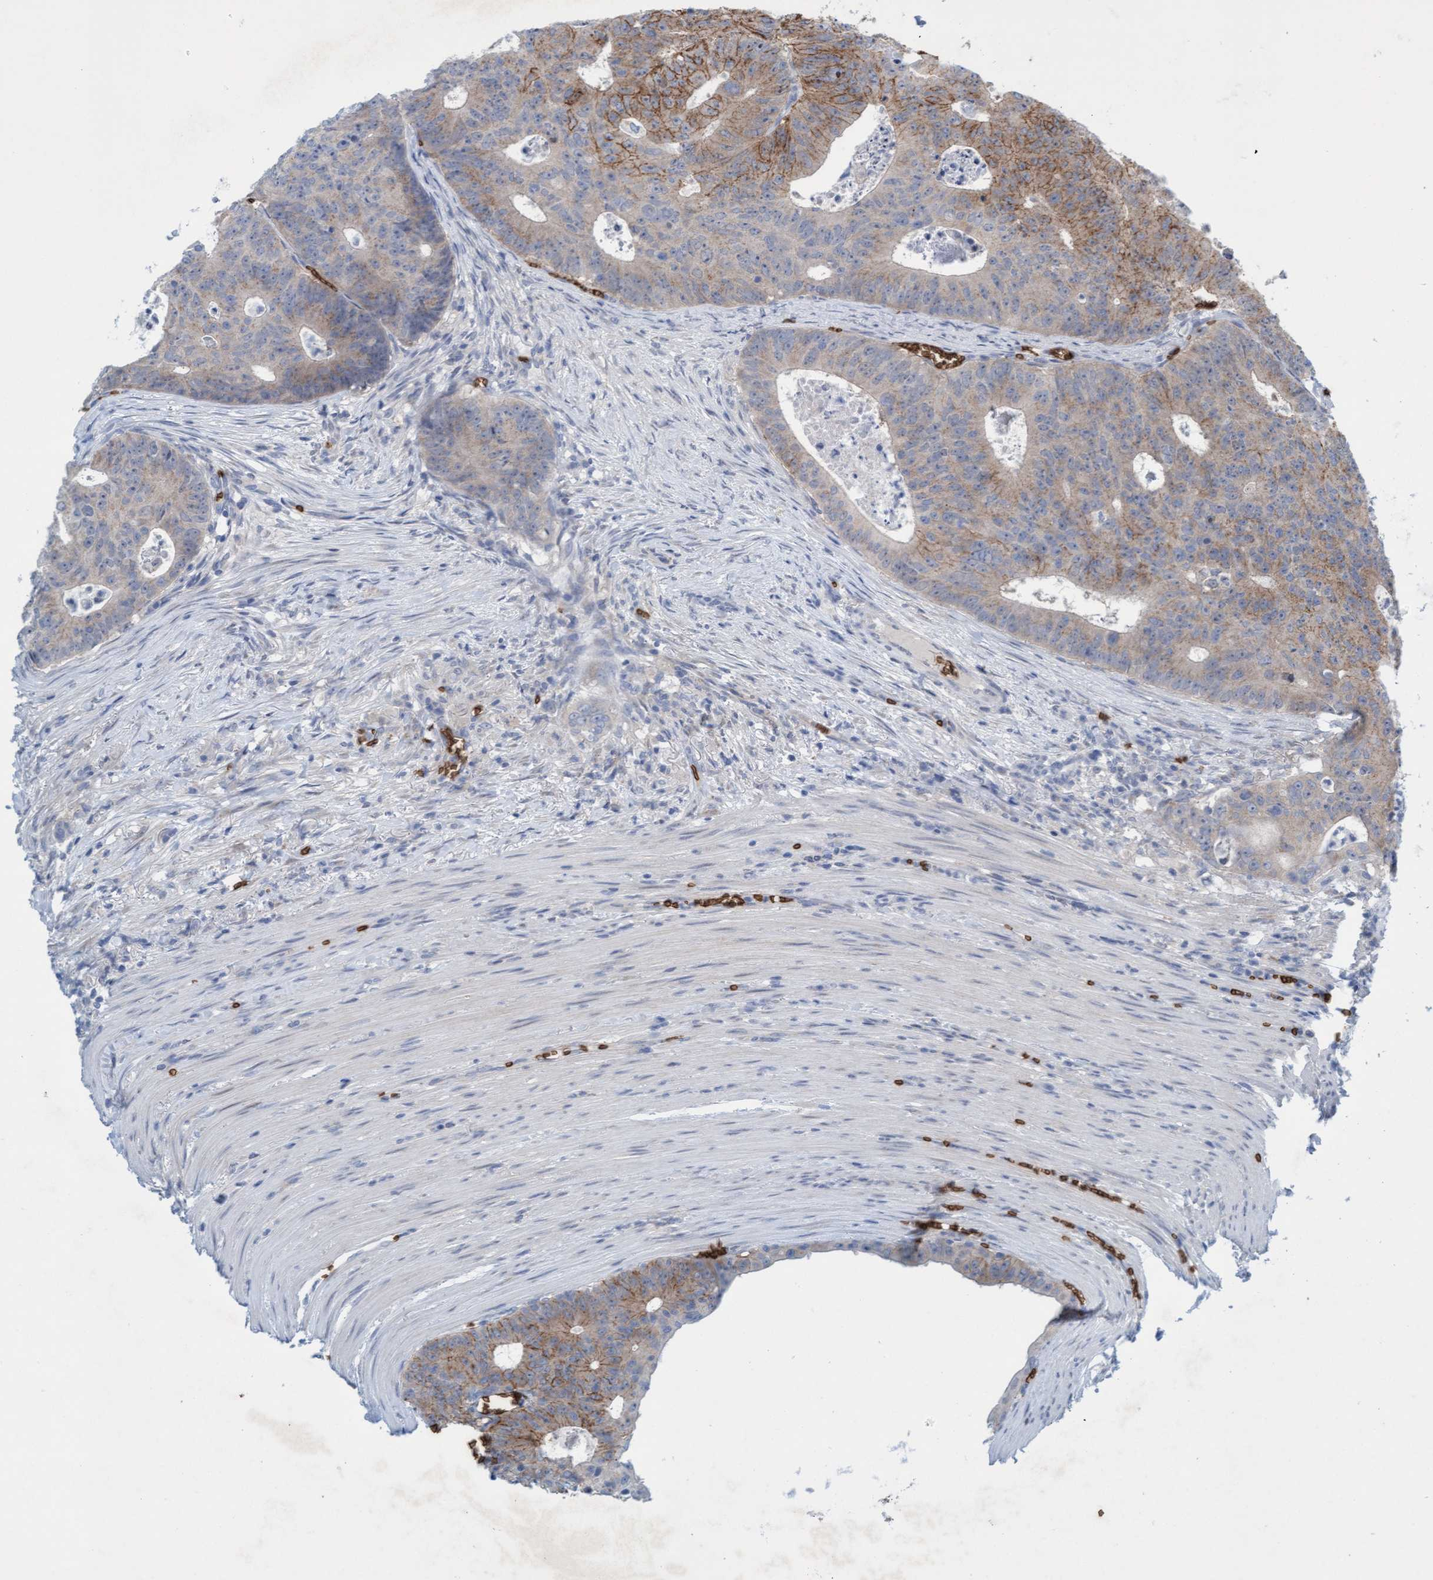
{"staining": {"intensity": "weak", "quantity": "25%-75%", "location": "cytoplasmic/membranous"}, "tissue": "colorectal cancer", "cell_type": "Tumor cells", "image_type": "cancer", "snomed": [{"axis": "morphology", "description": "Adenocarcinoma, NOS"}, {"axis": "topography", "description": "Colon"}], "caption": "Human colorectal cancer stained with a protein marker demonstrates weak staining in tumor cells.", "gene": "SPEM2", "patient": {"sex": "male", "age": 87}}